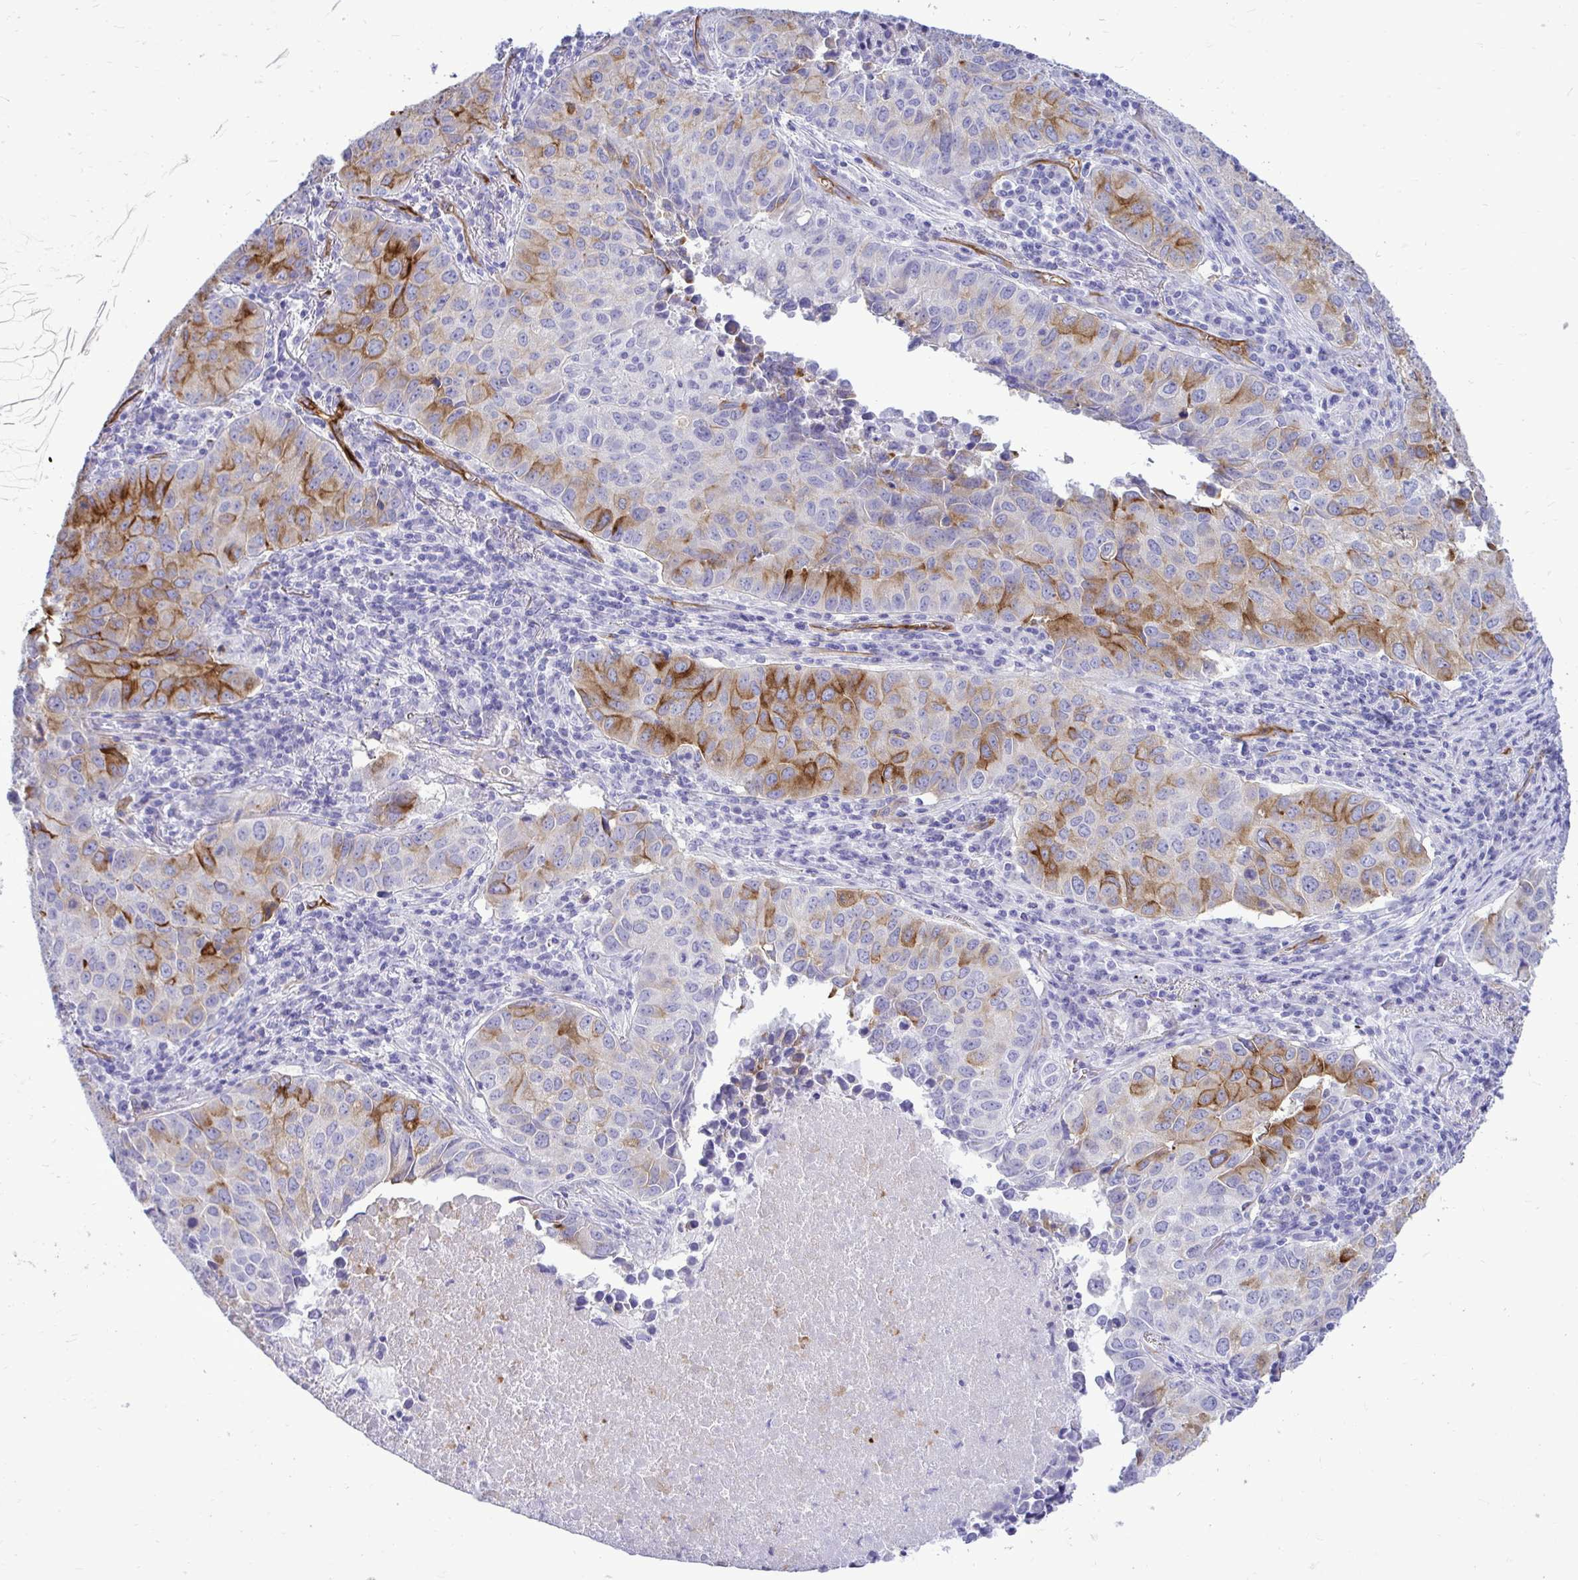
{"staining": {"intensity": "strong", "quantity": "<25%", "location": "cytoplasmic/membranous"}, "tissue": "lung cancer", "cell_type": "Tumor cells", "image_type": "cancer", "snomed": [{"axis": "morphology", "description": "Adenocarcinoma, NOS"}, {"axis": "topography", "description": "Lung"}], "caption": "Strong cytoplasmic/membranous staining is identified in approximately <25% of tumor cells in lung cancer (adenocarcinoma). Immunohistochemistry (ihc) stains the protein in brown and the nuclei are stained blue.", "gene": "ABCG2", "patient": {"sex": "female", "age": 50}}